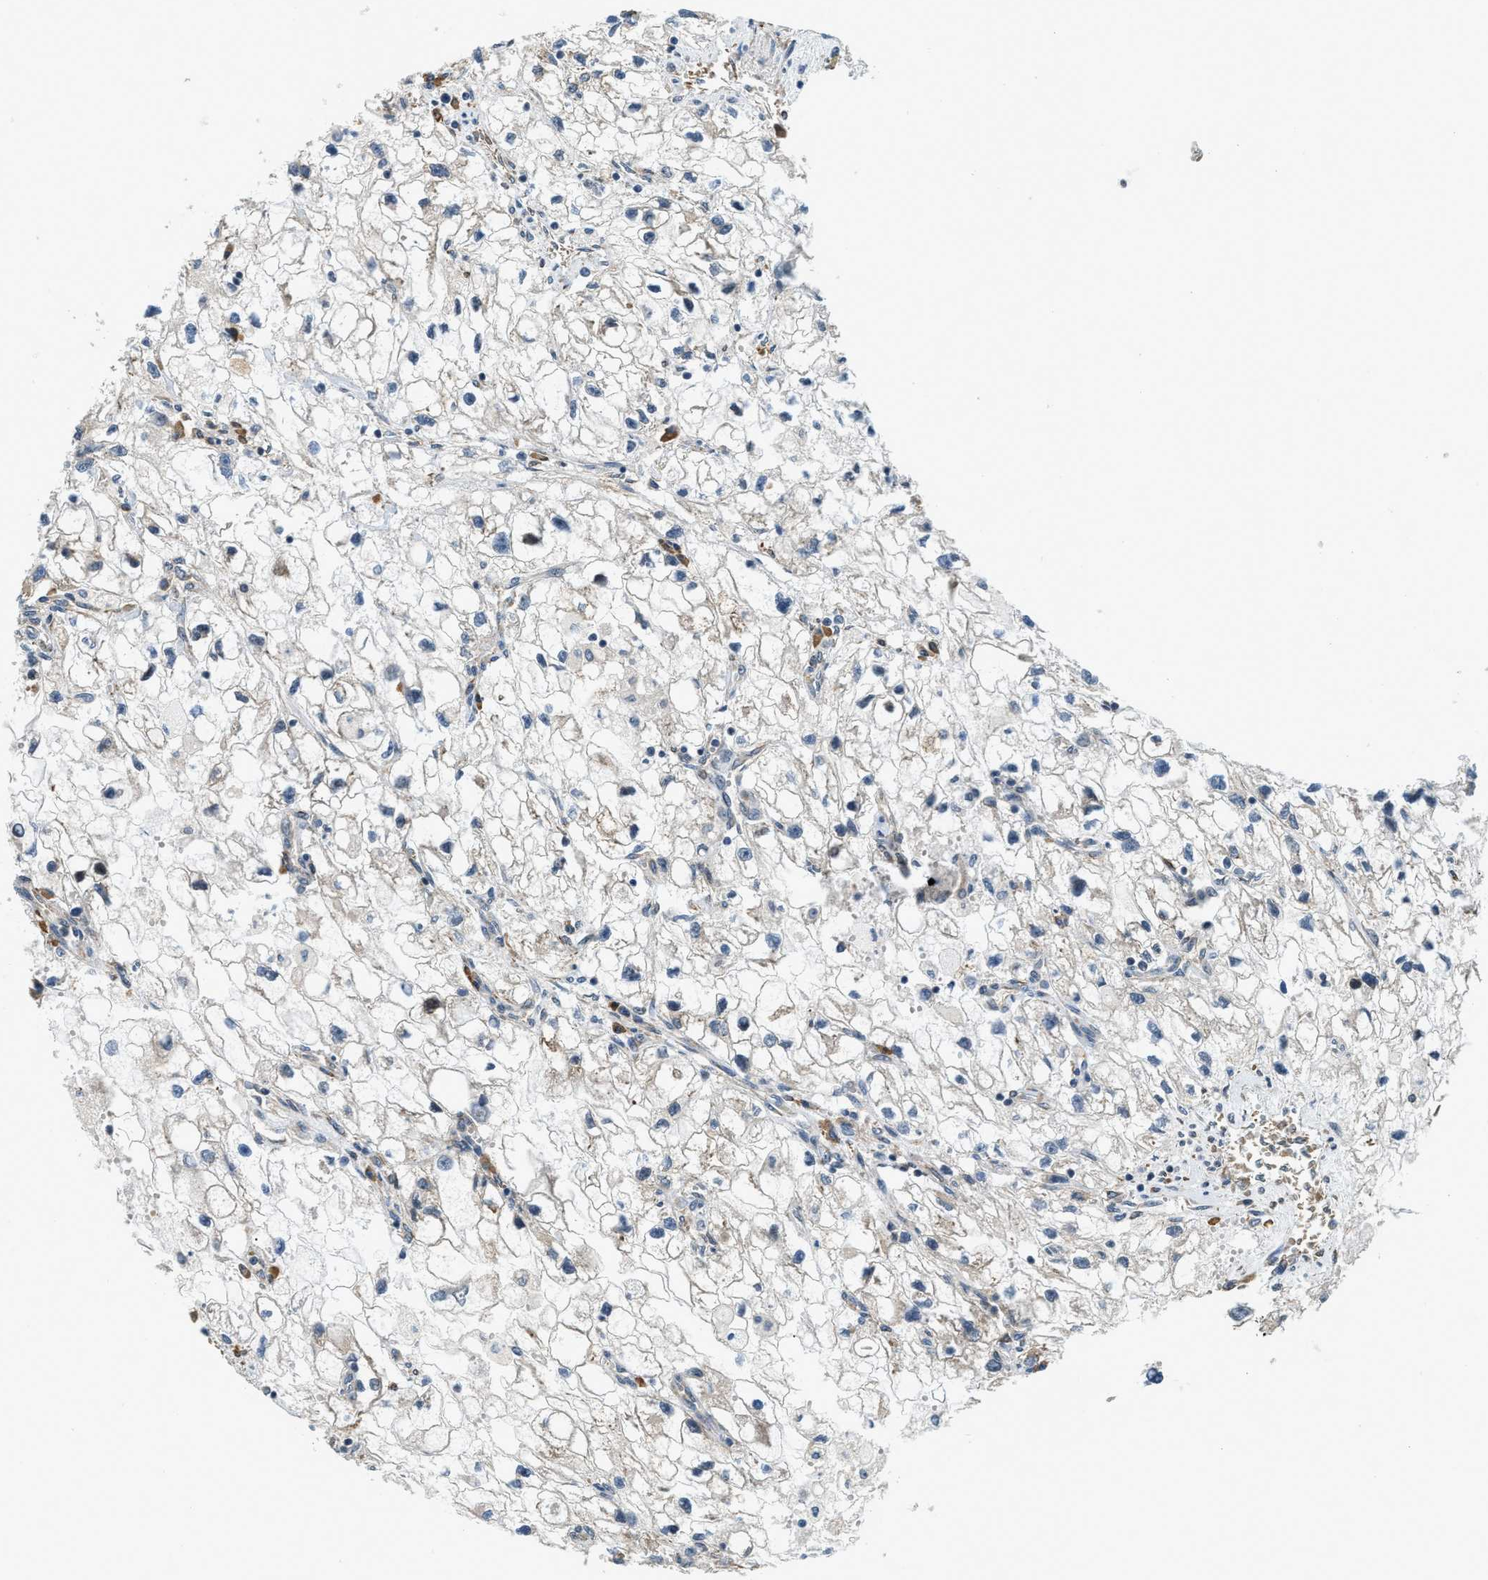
{"staining": {"intensity": "negative", "quantity": "none", "location": "none"}, "tissue": "renal cancer", "cell_type": "Tumor cells", "image_type": "cancer", "snomed": [{"axis": "morphology", "description": "Adenocarcinoma, NOS"}, {"axis": "topography", "description": "Kidney"}], "caption": "This histopathology image is of renal adenocarcinoma stained with immunohistochemistry to label a protein in brown with the nuclei are counter-stained blue. There is no expression in tumor cells. The staining was performed using DAB (3,3'-diaminobenzidine) to visualize the protein expression in brown, while the nuclei were stained in blue with hematoxylin (Magnification: 20x).", "gene": "ALOX12", "patient": {"sex": "female", "age": 70}}